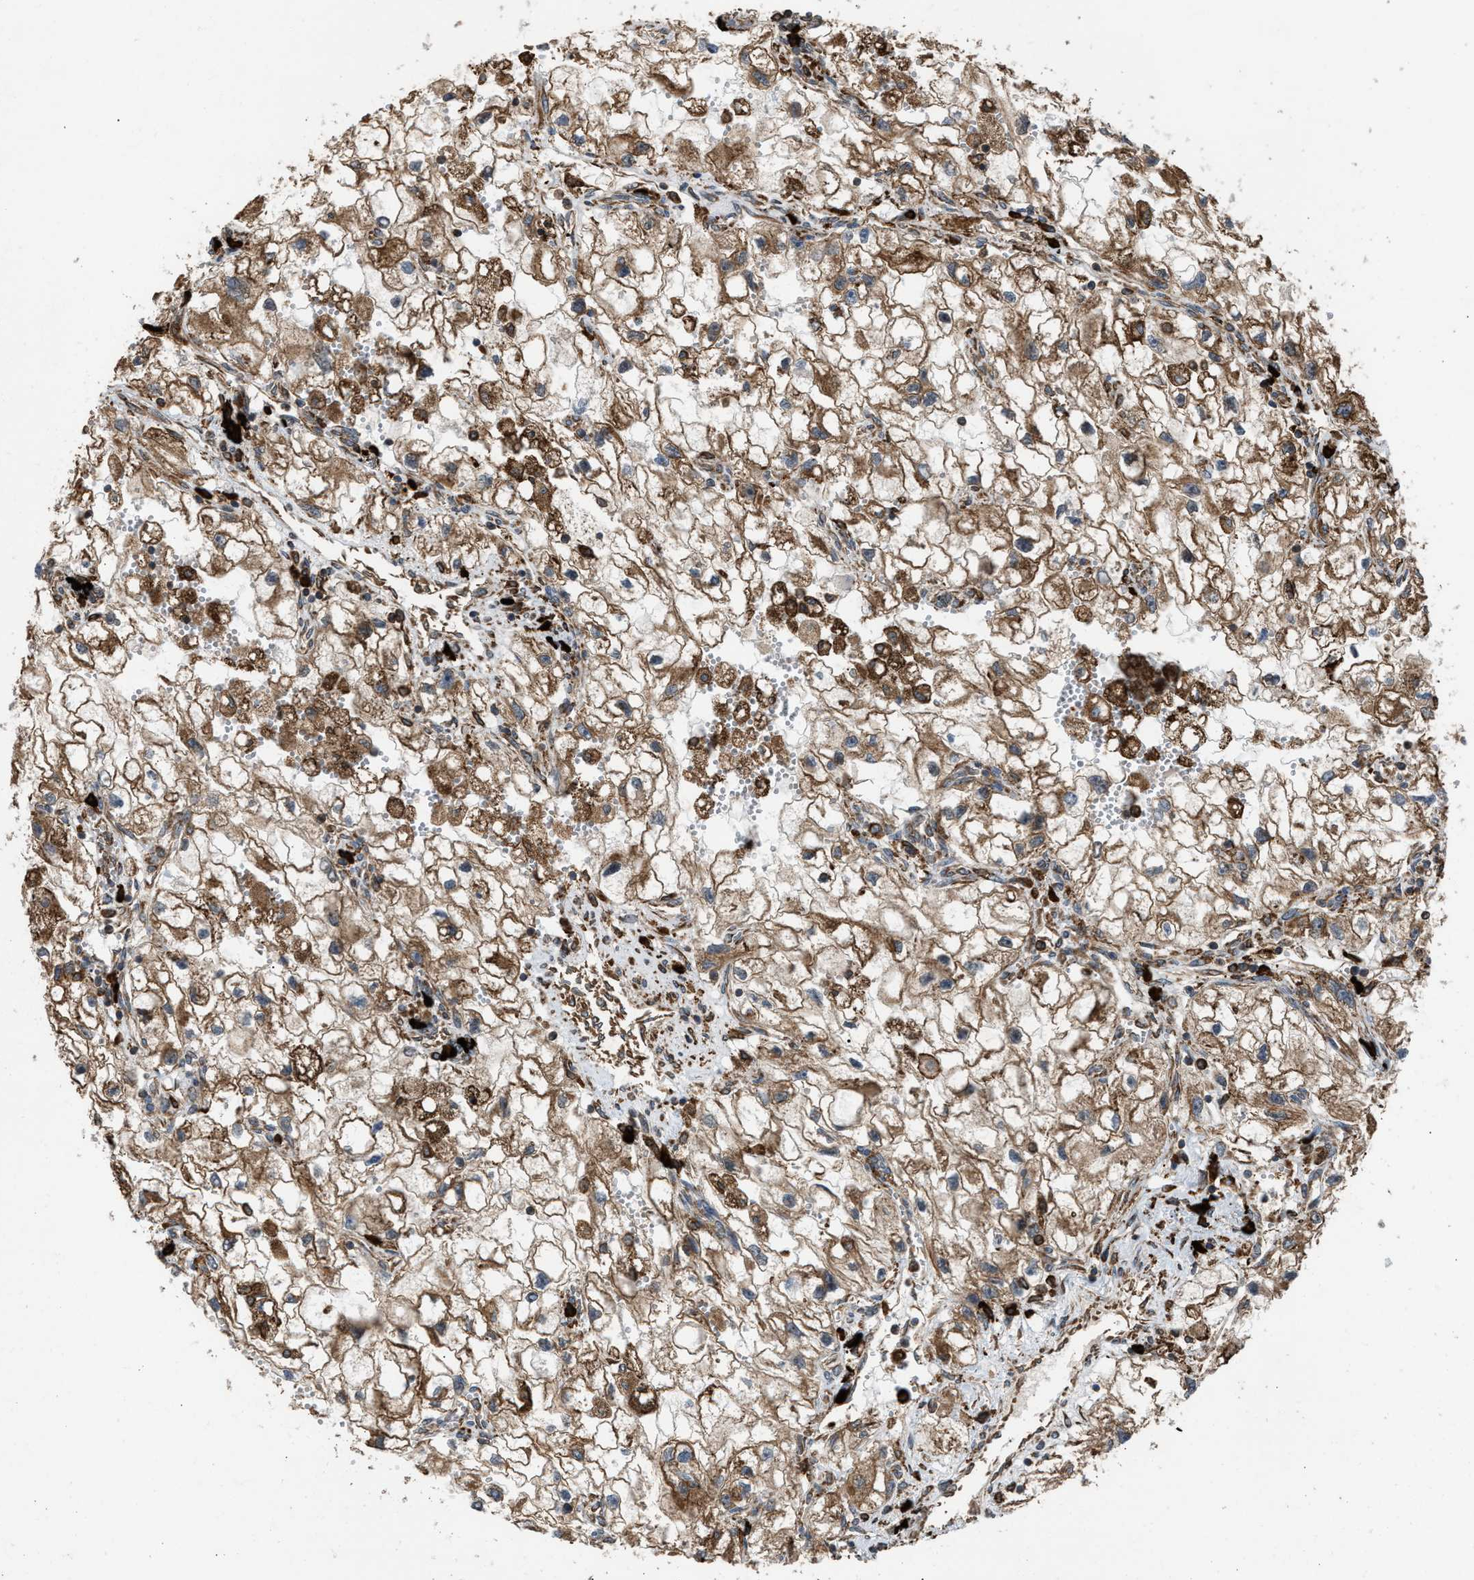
{"staining": {"intensity": "moderate", "quantity": ">75%", "location": "cytoplasmic/membranous"}, "tissue": "renal cancer", "cell_type": "Tumor cells", "image_type": "cancer", "snomed": [{"axis": "morphology", "description": "Adenocarcinoma, NOS"}, {"axis": "topography", "description": "Kidney"}], "caption": "Tumor cells demonstrate moderate cytoplasmic/membranous positivity in about >75% of cells in renal cancer.", "gene": "BAIAP2L1", "patient": {"sex": "female", "age": 70}}